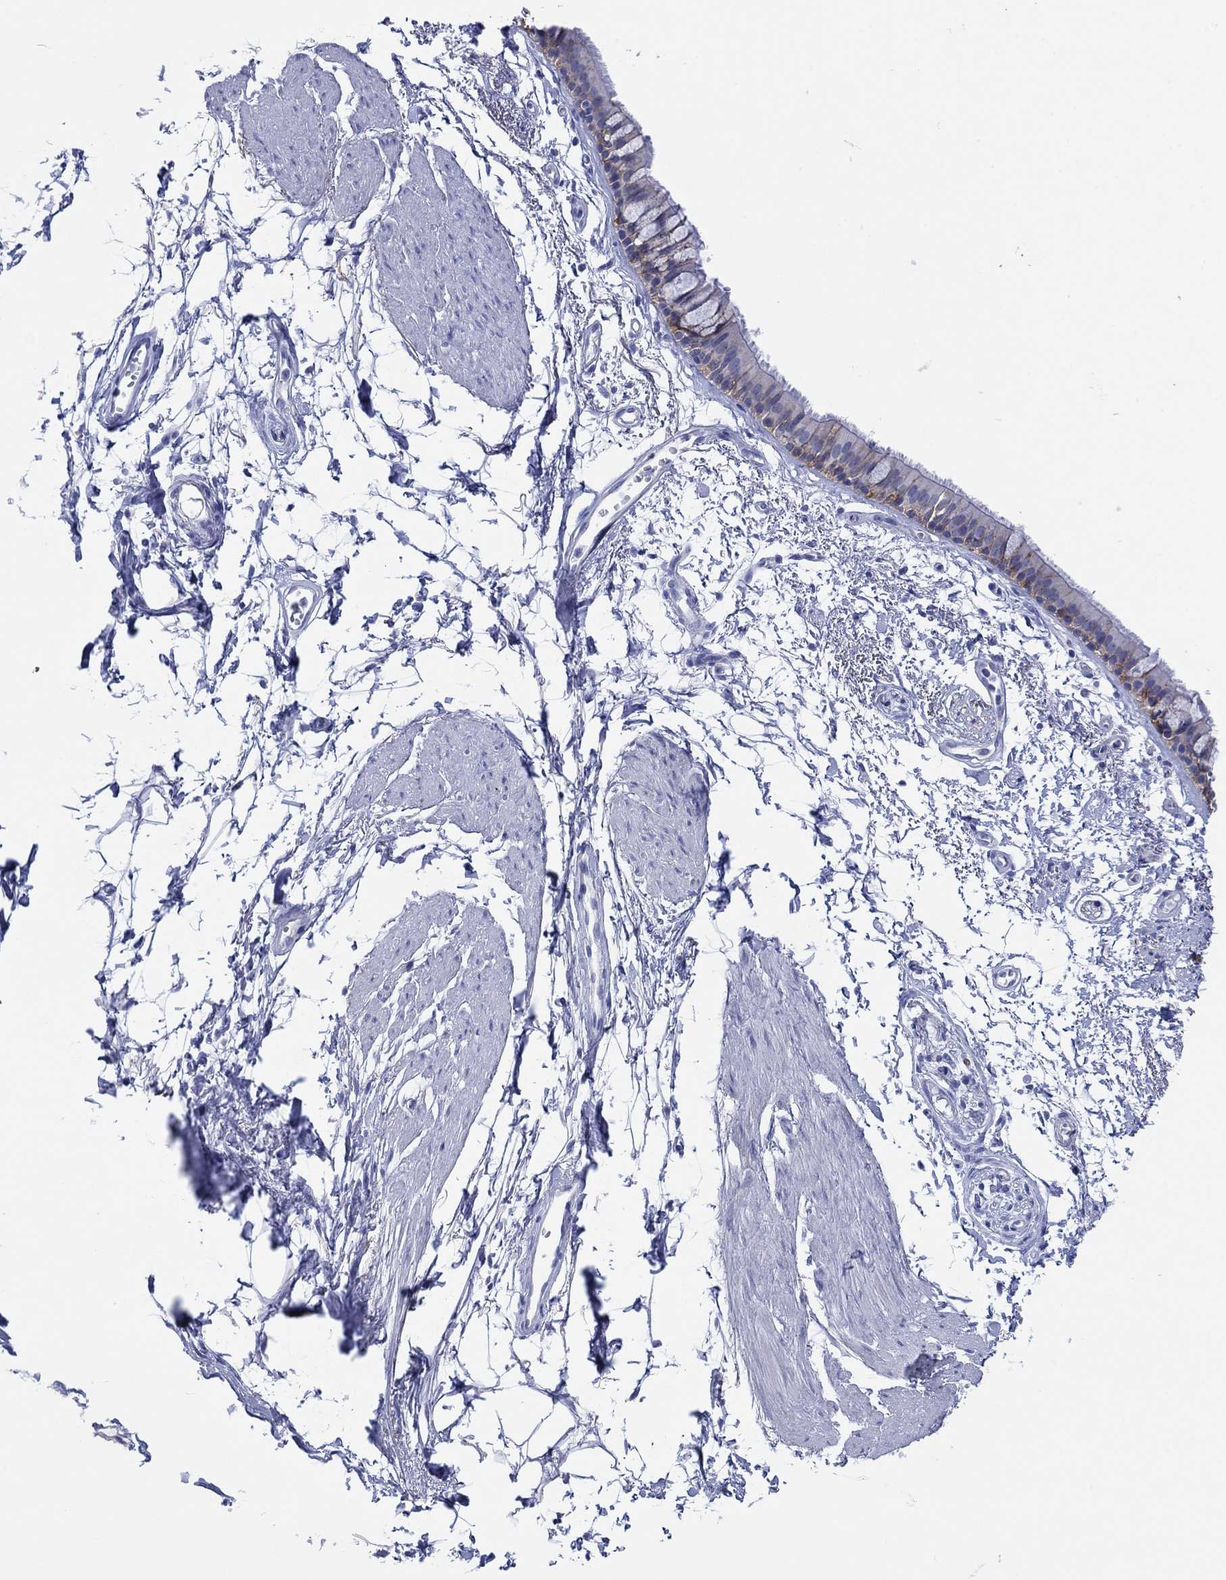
{"staining": {"intensity": "moderate", "quantity": "<25%", "location": "cytoplasmic/membranous"}, "tissue": "bronchus", "cell_type": "Respiratory epithelial cells", "image_type": "normal", "snomed": [{"axis": "morphology", "description": "Normal tissue, NOS"}, {"axis": "topography", "description": "Cartilage tissue"}, {"axis": "topography", "description": "Bronchus"}], "caption": "Bronchus stained with DAB IHC reveals low levels of moderate cytoplasmic/membranous staining in approximately <25% of respiratory epithelial cells.", "gene": "ATP1B1", "patient": {"sex": "male", "age": 66}}